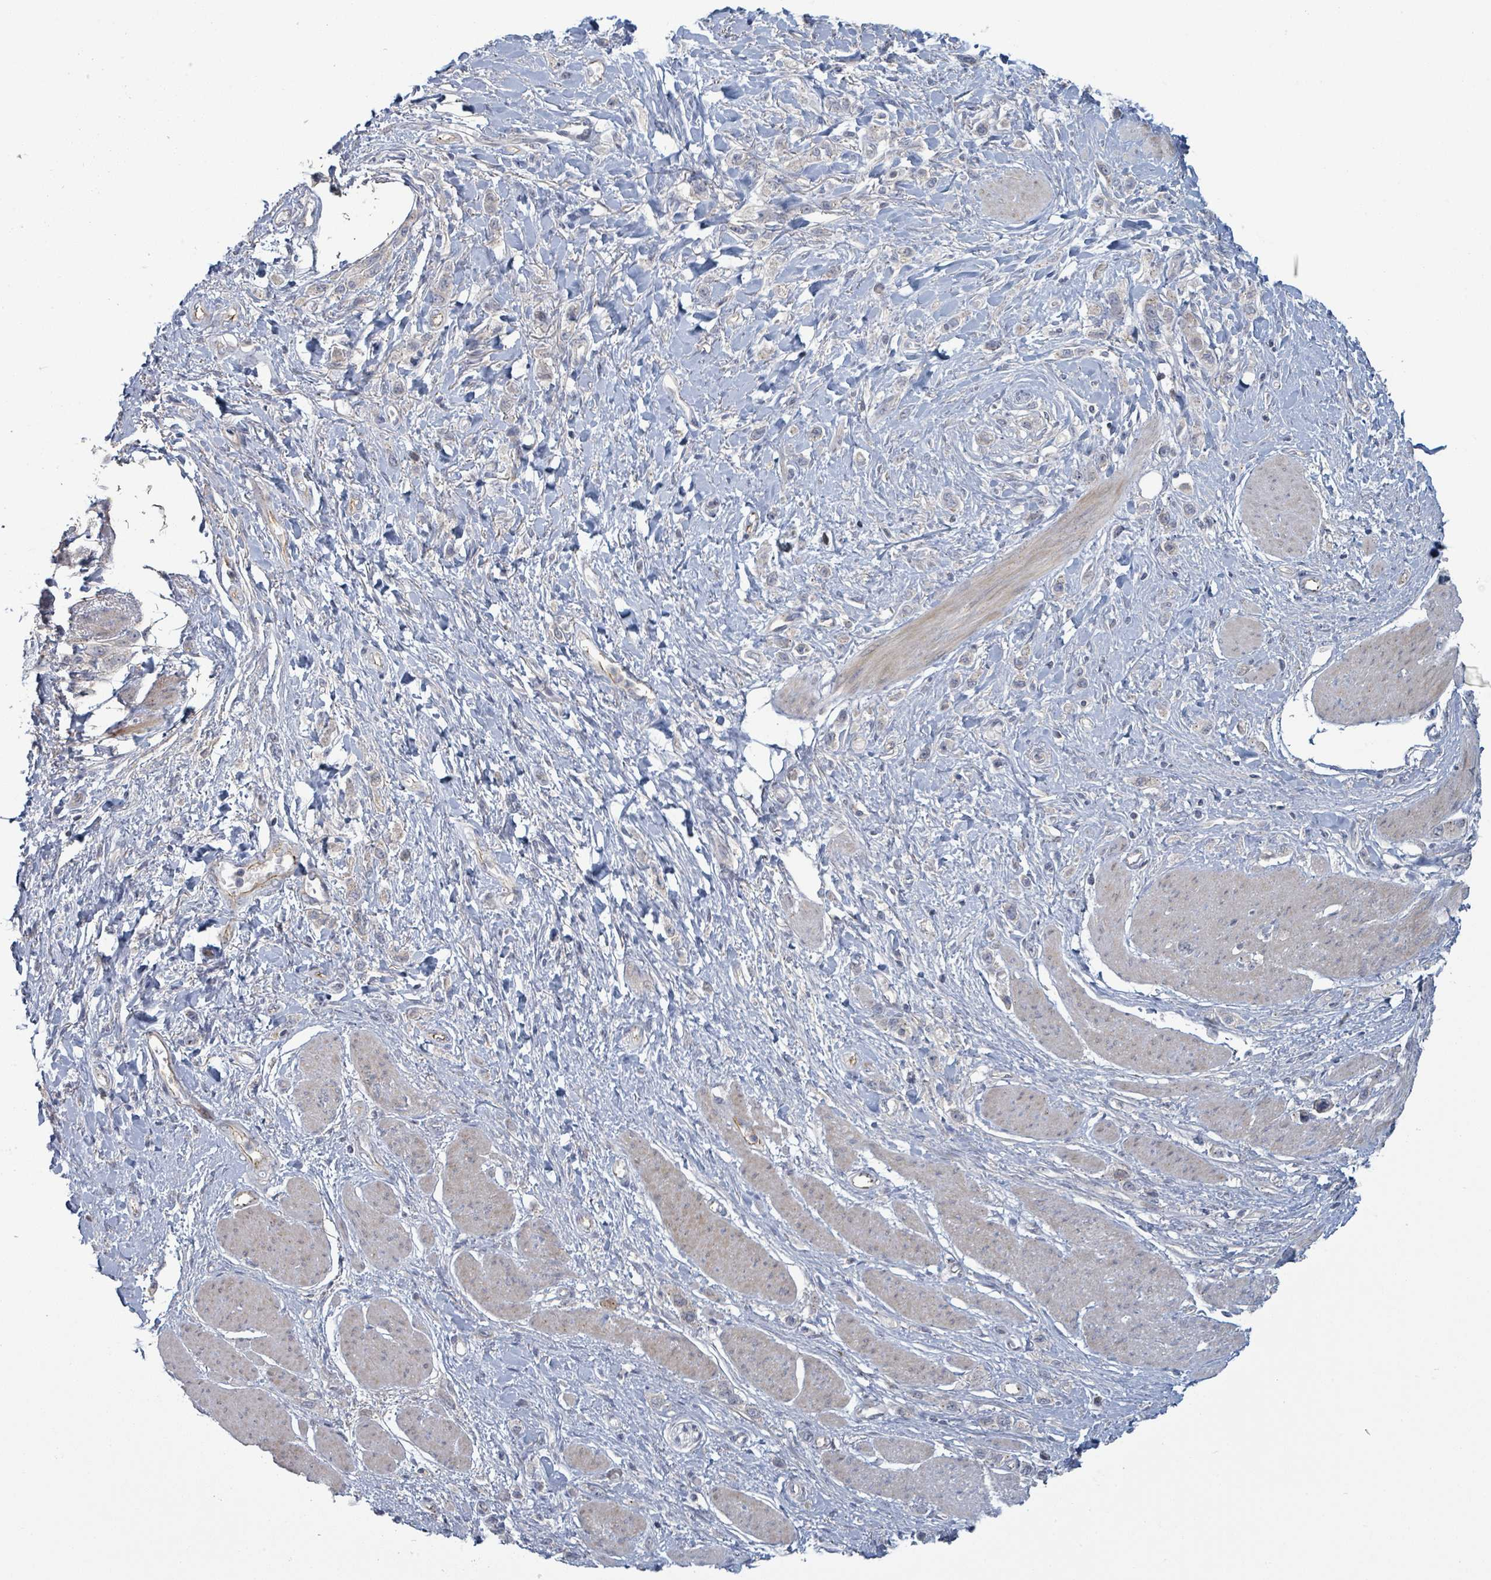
{"staining": {"intensity": "negative", "quantity": "none", "location": "none"}, "tissue": "stomach cancer", "cell_type": "Tumor cells", "image_type": "cancer", "snomed": [{"axis": "morphology", "description": "Adenocarcinoma, NOS"}, {"axis": "topography", "description": "Stomach"}], "caption": "The photomicrograph exhibits no staining of tumor cells in stomach cancer (adenocarcinoma). The staining was performed using DAB (3,3'-diaminobenzidine) to visualize the protein expression in brown, while the nuclei were stained in blue with hematoxylin (Magnification: 20x).", "gene": "COL5A3", "patient": {"sex": "female", "age": 65}}